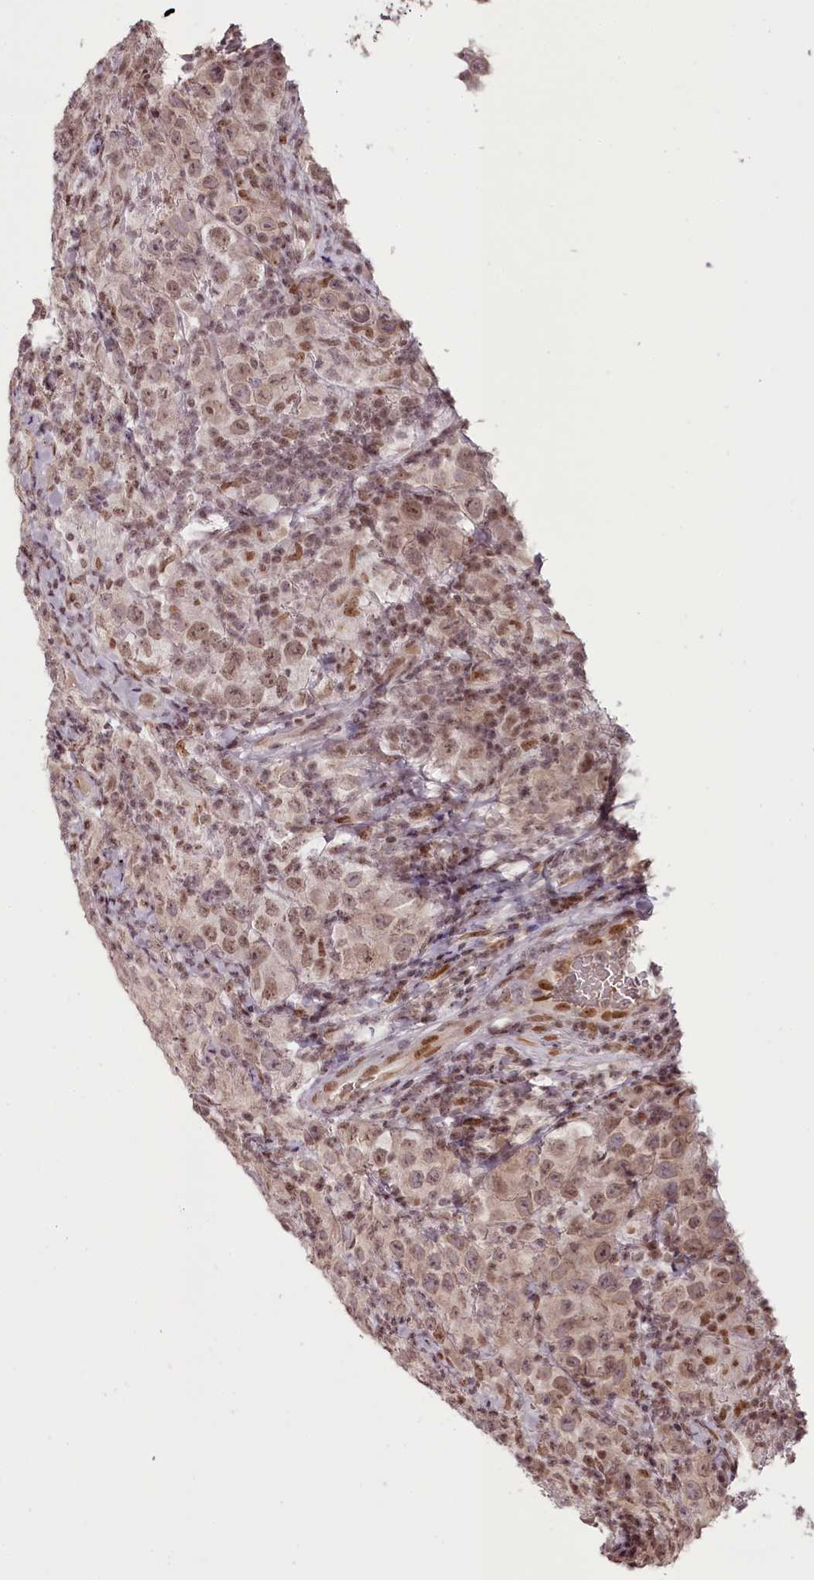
{"staining": {"intensity": "weak", "quantity": "25%-75%", "location": "nuclear"}, "tissue": "testis cancer", "cell_type": "Tumor cells", "image_type": "cancer", "snomed": [{"axis": "morphology", "description": "Normal tissue, NOS"}, {"axis": "morphology", "description": "Urothelial carcinoma, High grade"}, {"axis": "morphology", "description": "Seminoma, NOS"}, {"axis": "morphology", "description": "Carcinoma, Embryonal, NOS"}, {"axis": "topography", "description": "Urinary bladder"}, {"axis": "topography", "description": "Testis"}], "caption": "Approximately 25%-75% of tumor cells in human testis cancer (embryonal carcinoma) show weak nuclear protein staining as visualized by brown immunohistochemical staining.", "gene": "THYN1", "patient": {"sex": "male", "age": 41}}